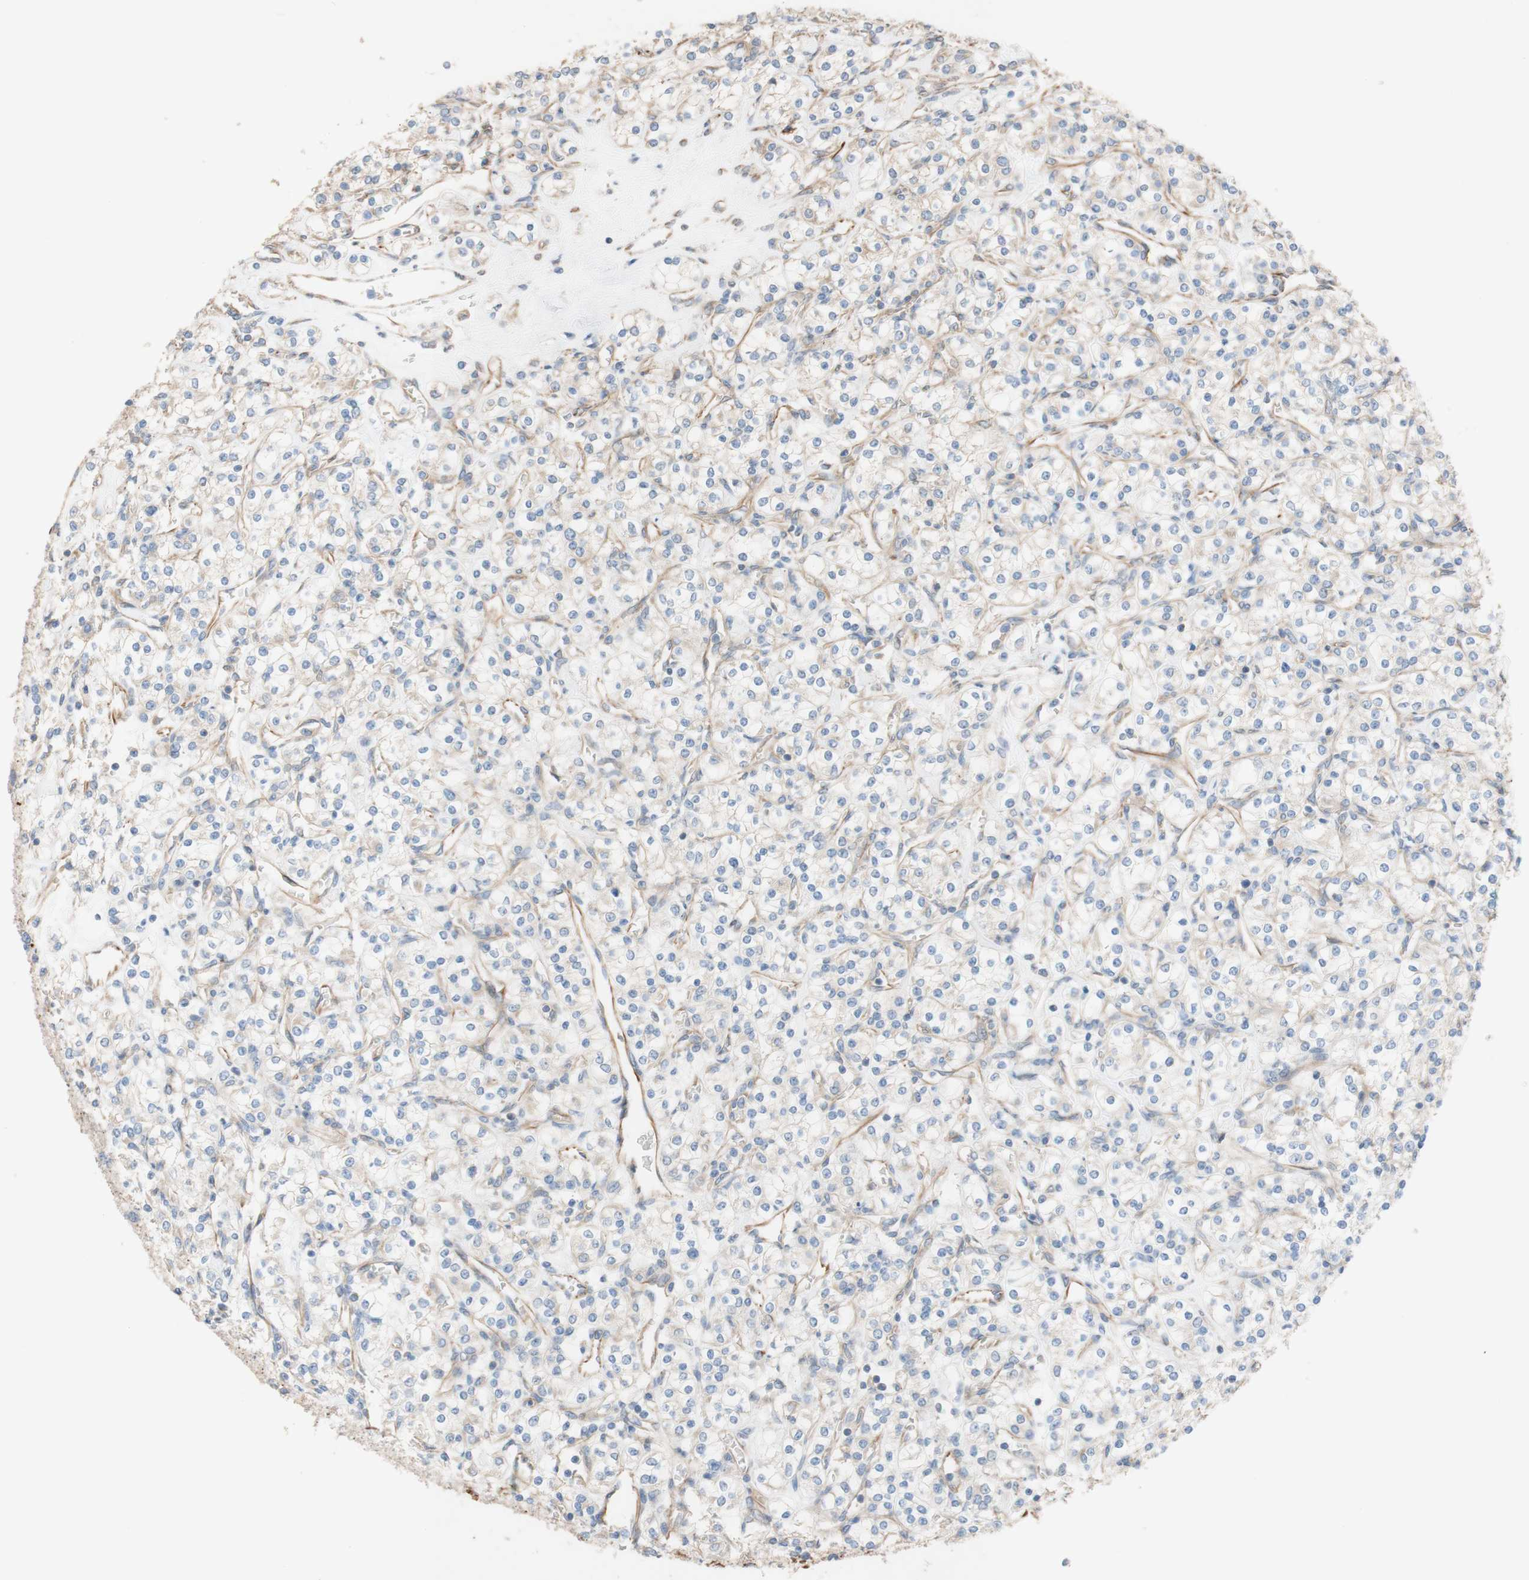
{"staining": {"intensity": "weak", "quantity": ">75%", "location": "cytoplasmic/membranous"}, "tissue": "renal cancer", "cell_type": "Tumor cells", "image_type": "cancer", "snomed": [{"axis": "morphology", "description": "Adenocarcinoma, NOS"}, {"axis": "topography", "description": "Kidney"}], "caption": "Renal cancer was stained to show a protein in brown. There is low levels of weak cytoplasmic/membranous staining in approximately >75% of tumor cells.", "gene": "C1orf43", "patient": {"sex": "male", "age": 77}}